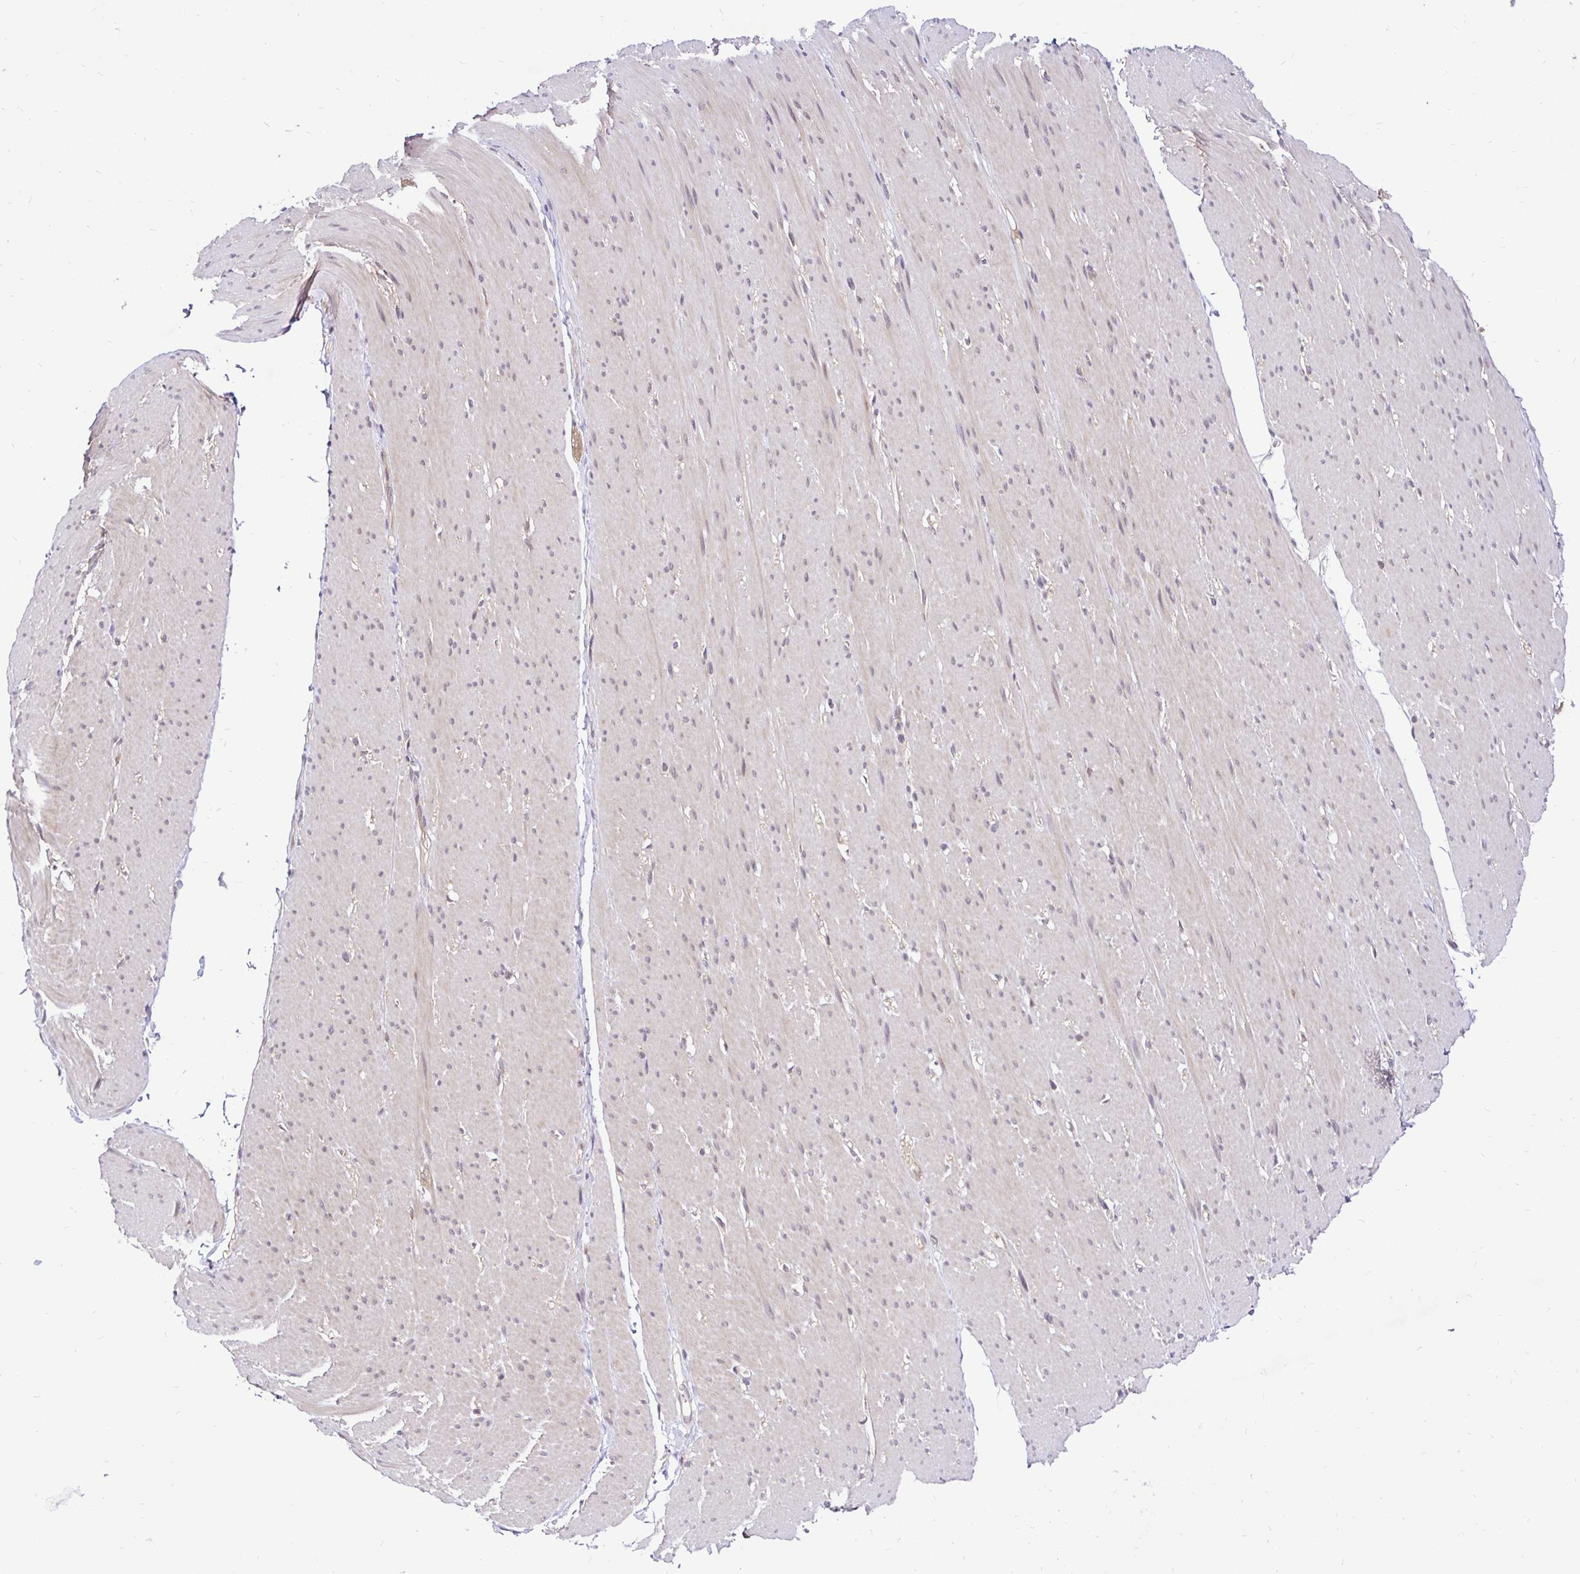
{"staining": {"intensity": "weak", "quantity": "<25%", "location": "nuclear"}, "tissue": "smooth muscle", "cell_type": "Smooth muscle cells", "image_type": "normal", "snomed": [{"axis": "morphology", "description": "Normal tissue, NOS"}, {"axis": "topography", "description": "Smooth muscle"}, {"axis": "topography", "description": "Rectum"}], "caption": "Immunohistochemistry image of normal human smooth muscle stained for a protein (brown), which exhibits no staining in smooth muscle cells. The staining is performed using DAB (3,3'-diaminobenzidine) brown chromogen with nuclei counter-stained in using hematoxylin.", "gene": "UBE2M", "patient": {"sex": "male", "age": 53}}